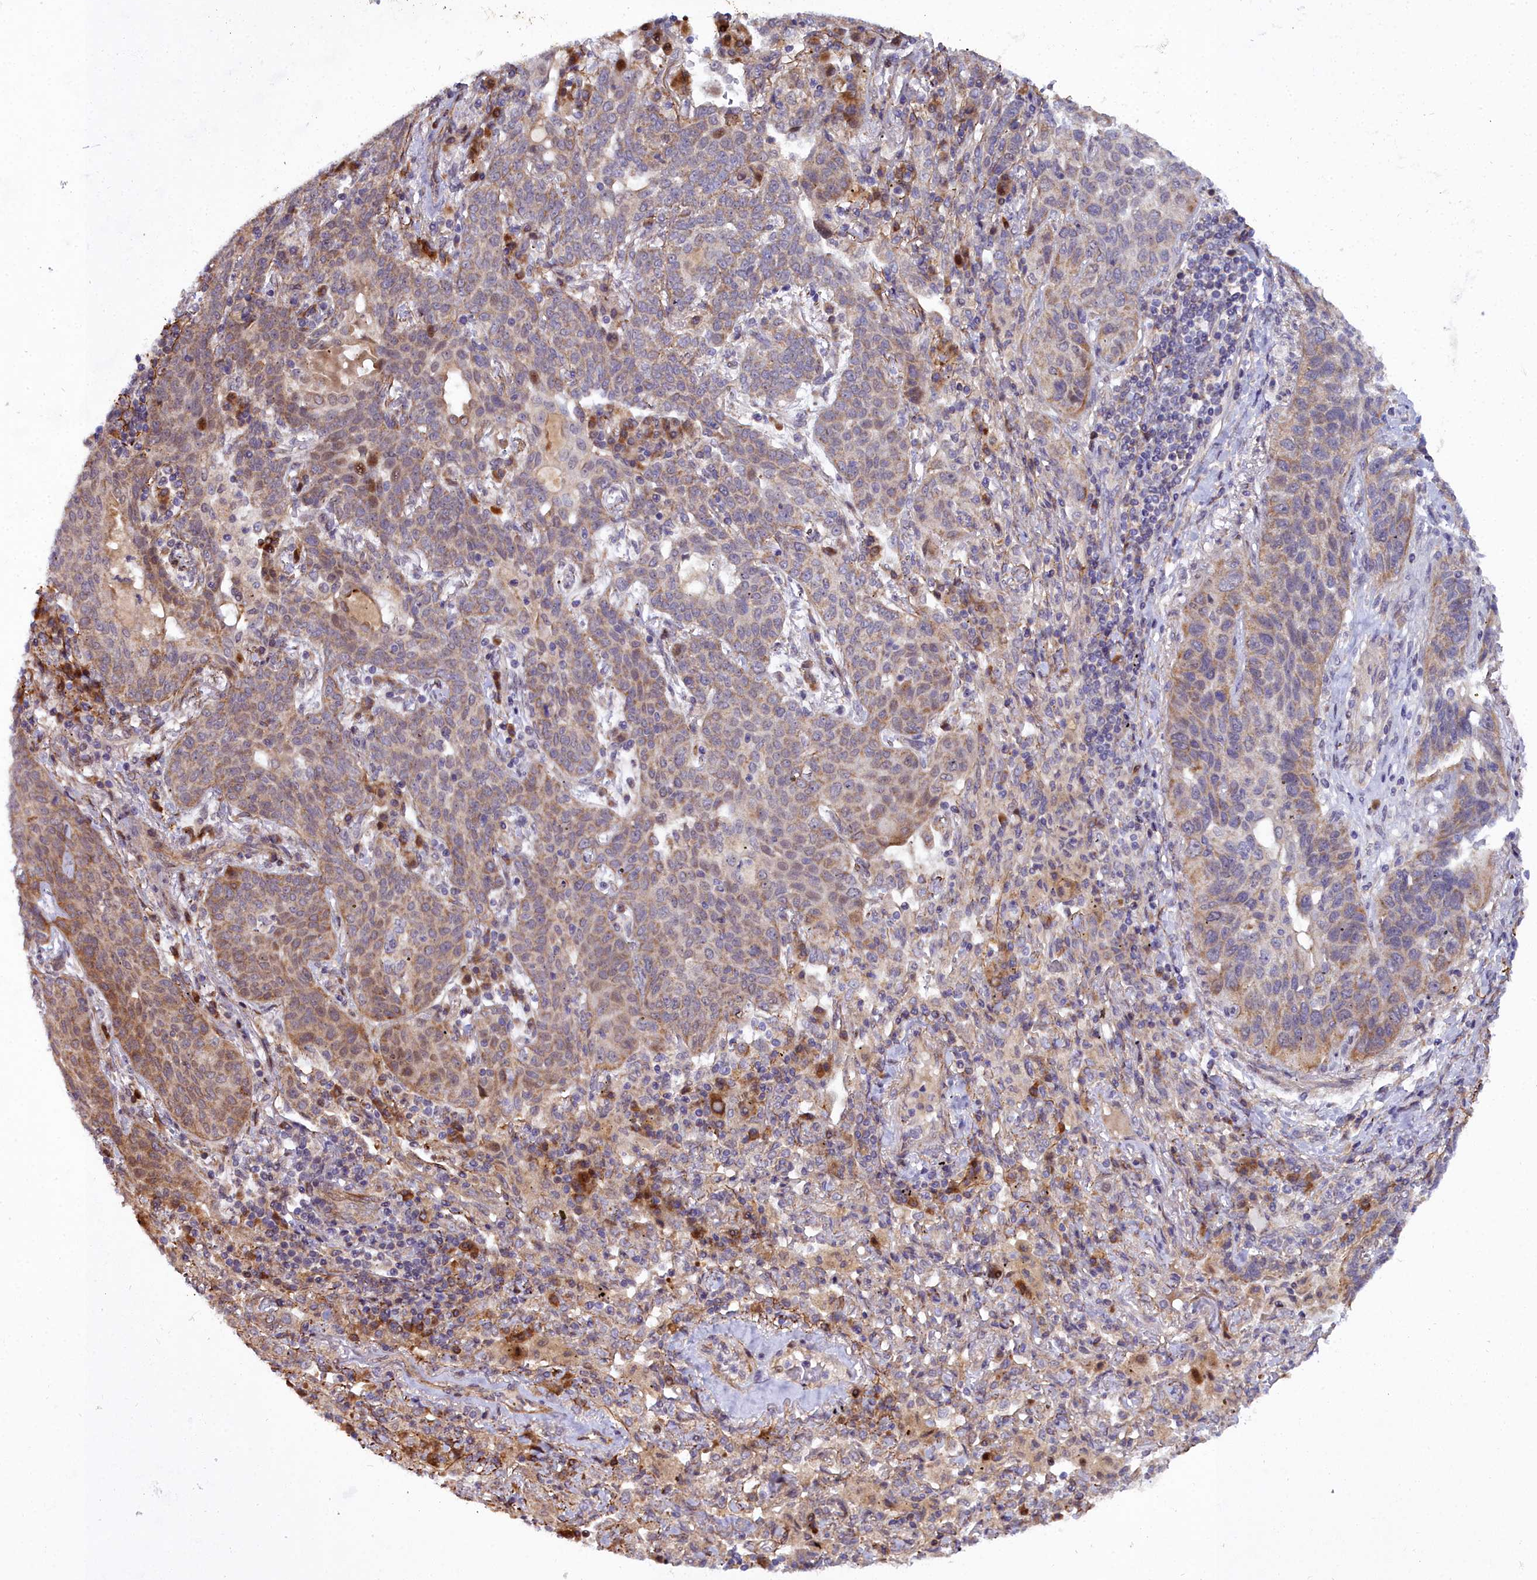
{"staining": {"intensity": "moderate", "quantity": "25%-75%", "location": "cytoplasmic/membranous,nuclear"}, "tissue": "lung cancer", "cell_type": "Tumor cells", "image_type": "cancer", "snomed": [{"axis": "morphology", "description": "Squamous cell carcinoma, NOS"}, {"axis": "topography", "description": "Lung"}], "caption": "Immunohistochemical staining of squamous cell carcinoma (lung) demonstrates medium levels of moderate cytoplasmic/membranous and nuclear expression in approximately 25%-75% of tumor cells.", "gene": "MRPS11", "patient": {"sex": "female", "age": 70}}